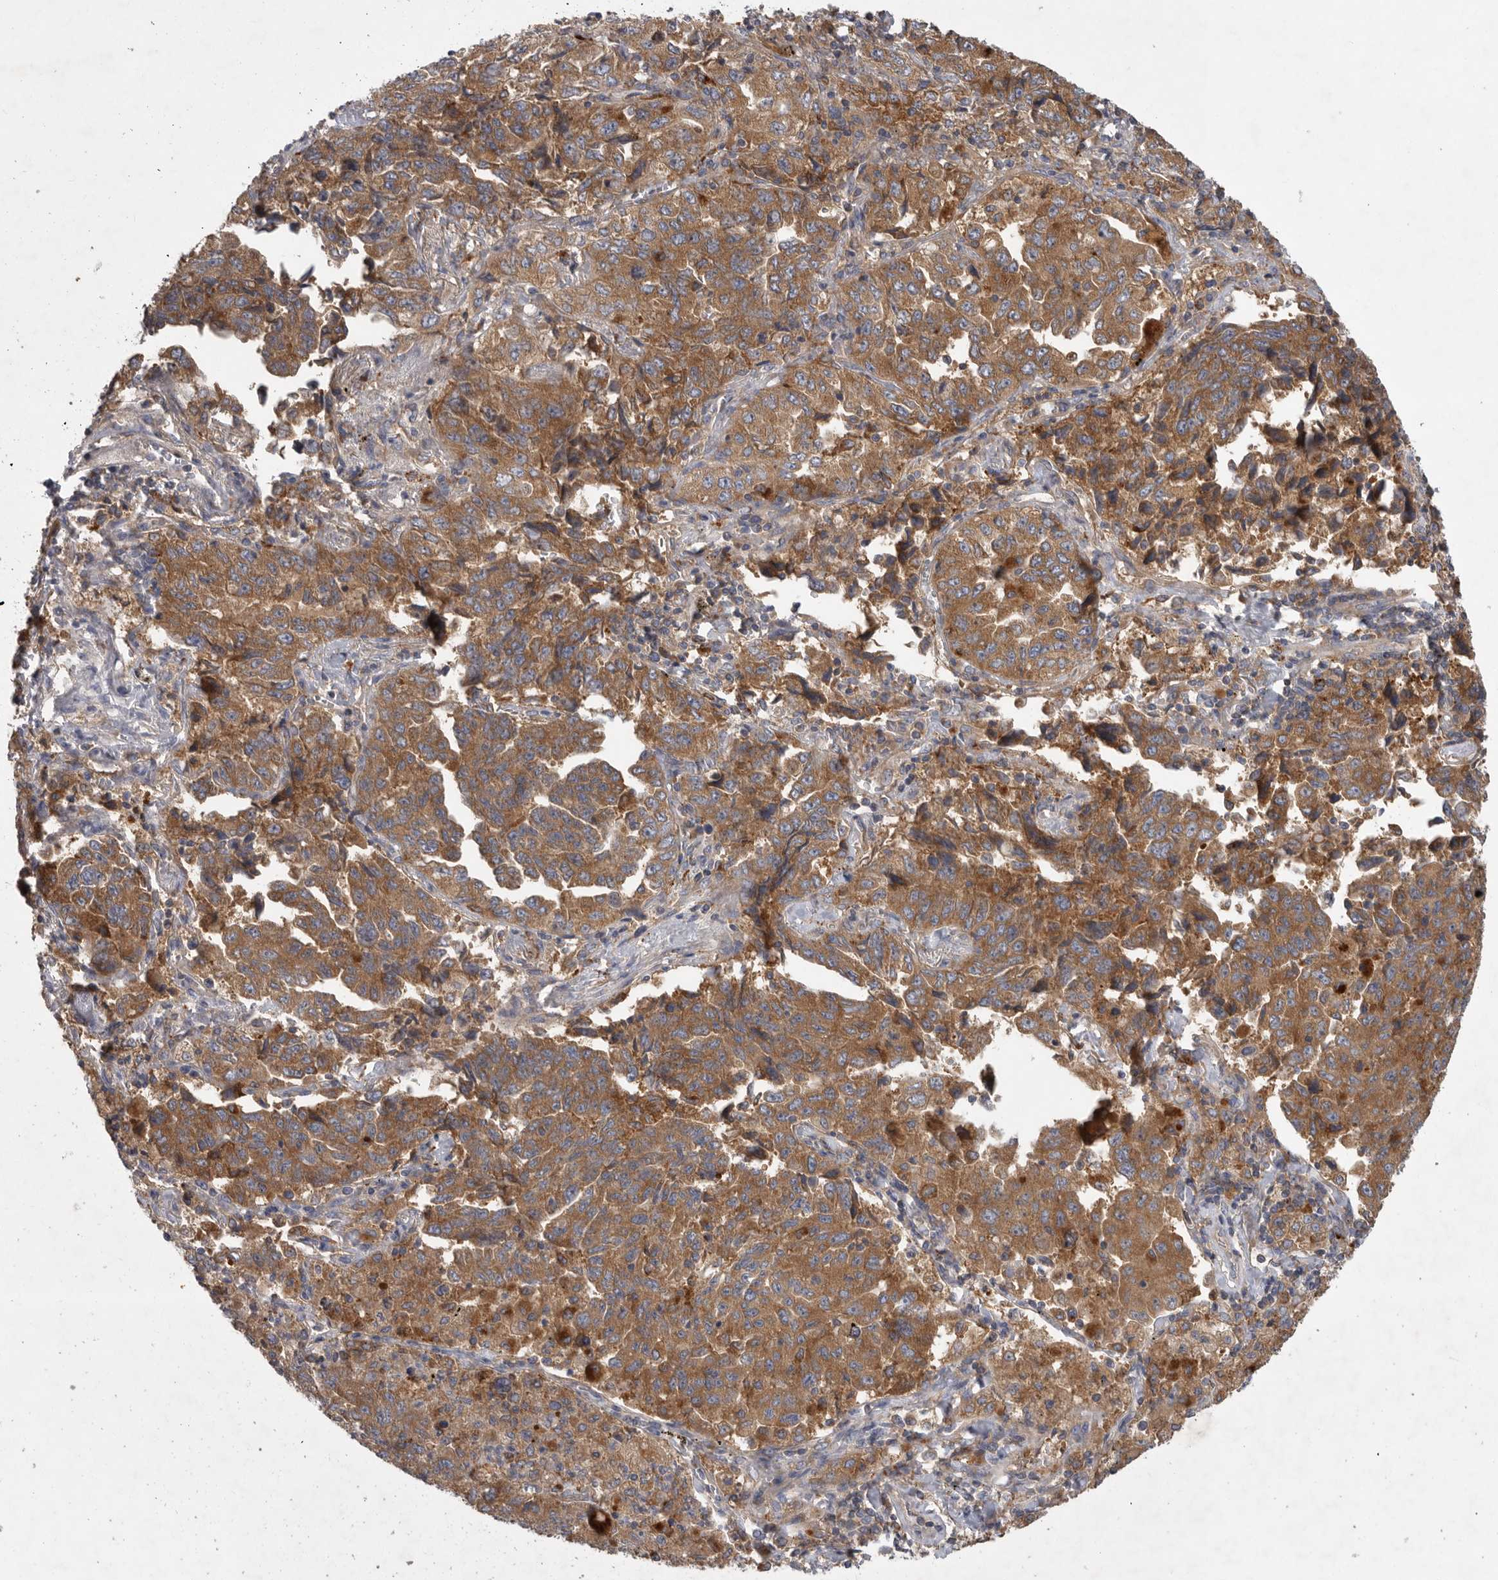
{"staining": {"intensity": "moderate", "quantity": ">75%", "location": "cytoplasmic/membranous"}, "tissue": "lung cancer", "cell_type": "Tumor cells", "image_type": "cancer", "snomed": [{"axis": "morphology", "description": "Adenocarcinoma, NOS"}, {"axis": "topography", "description": "Lung"}], "caption": "Protein analysis of lung cancer tissue displays moderate cytoplasmic/membranous staining in about >75% of tumor cells.", "gene": "C1orf109", "patient": {"sex": "female", "age": 51}}